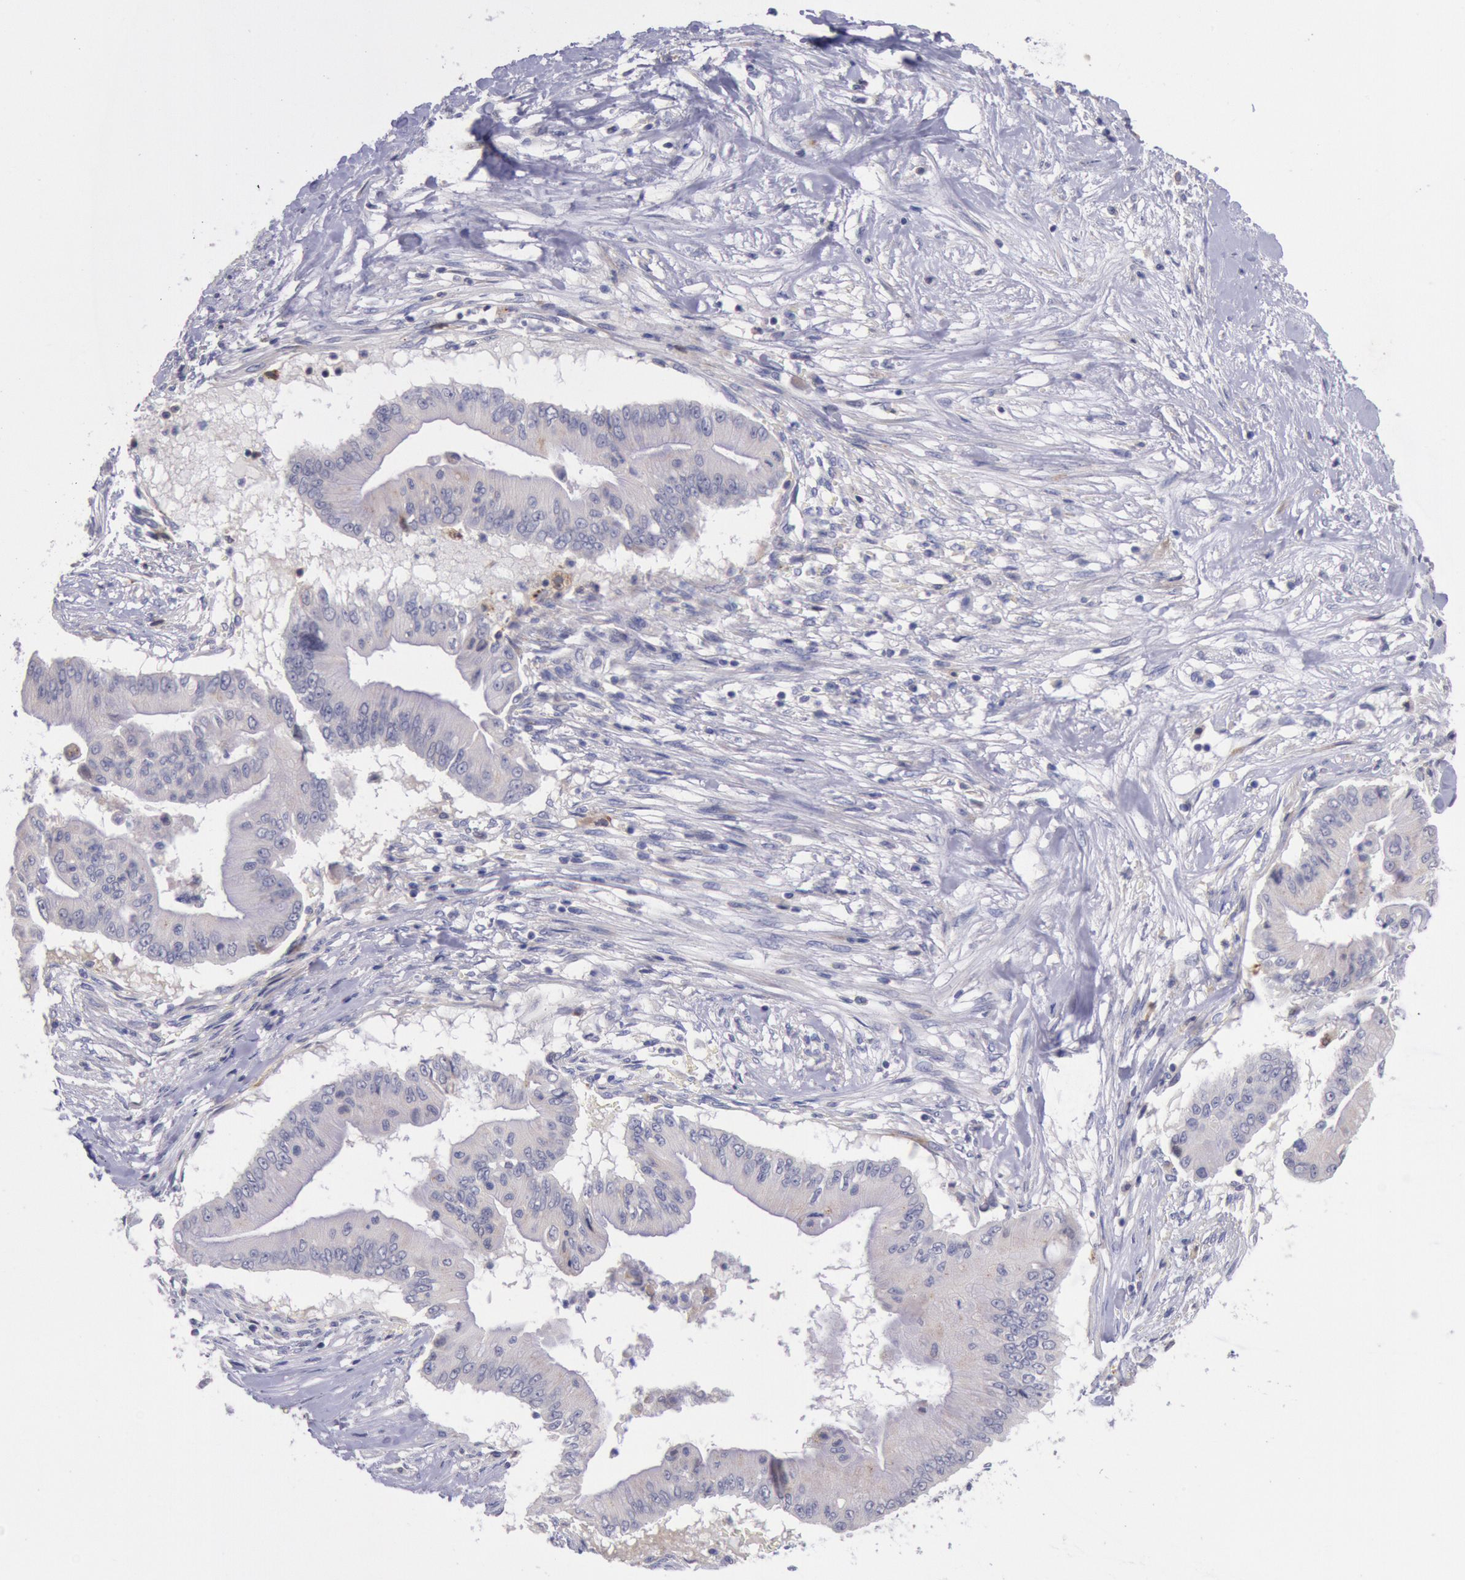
{"staining": {"intensity": "weak", "quantity": "<25%", "location": "cytoplasmic/membranous"}, "tissue": "pancreatic cancer", "cell_type": "Tumor cells", "image_type": "cancer", "snomed": [{"axis": "morphology", "description": "Adenocarcinoma, NOS"}, {"axis": "topography", "description": "Pancreas"}], "caption": "This histopathology image is of adenocarcinoma (pancreatic) stained with IHC to label a protein in brown with the nuclei are counter-stained blue. There is no staining in tumor cells.", "gene": "GAL3ST1", "patient": {"sex": "male", "age": 62}}